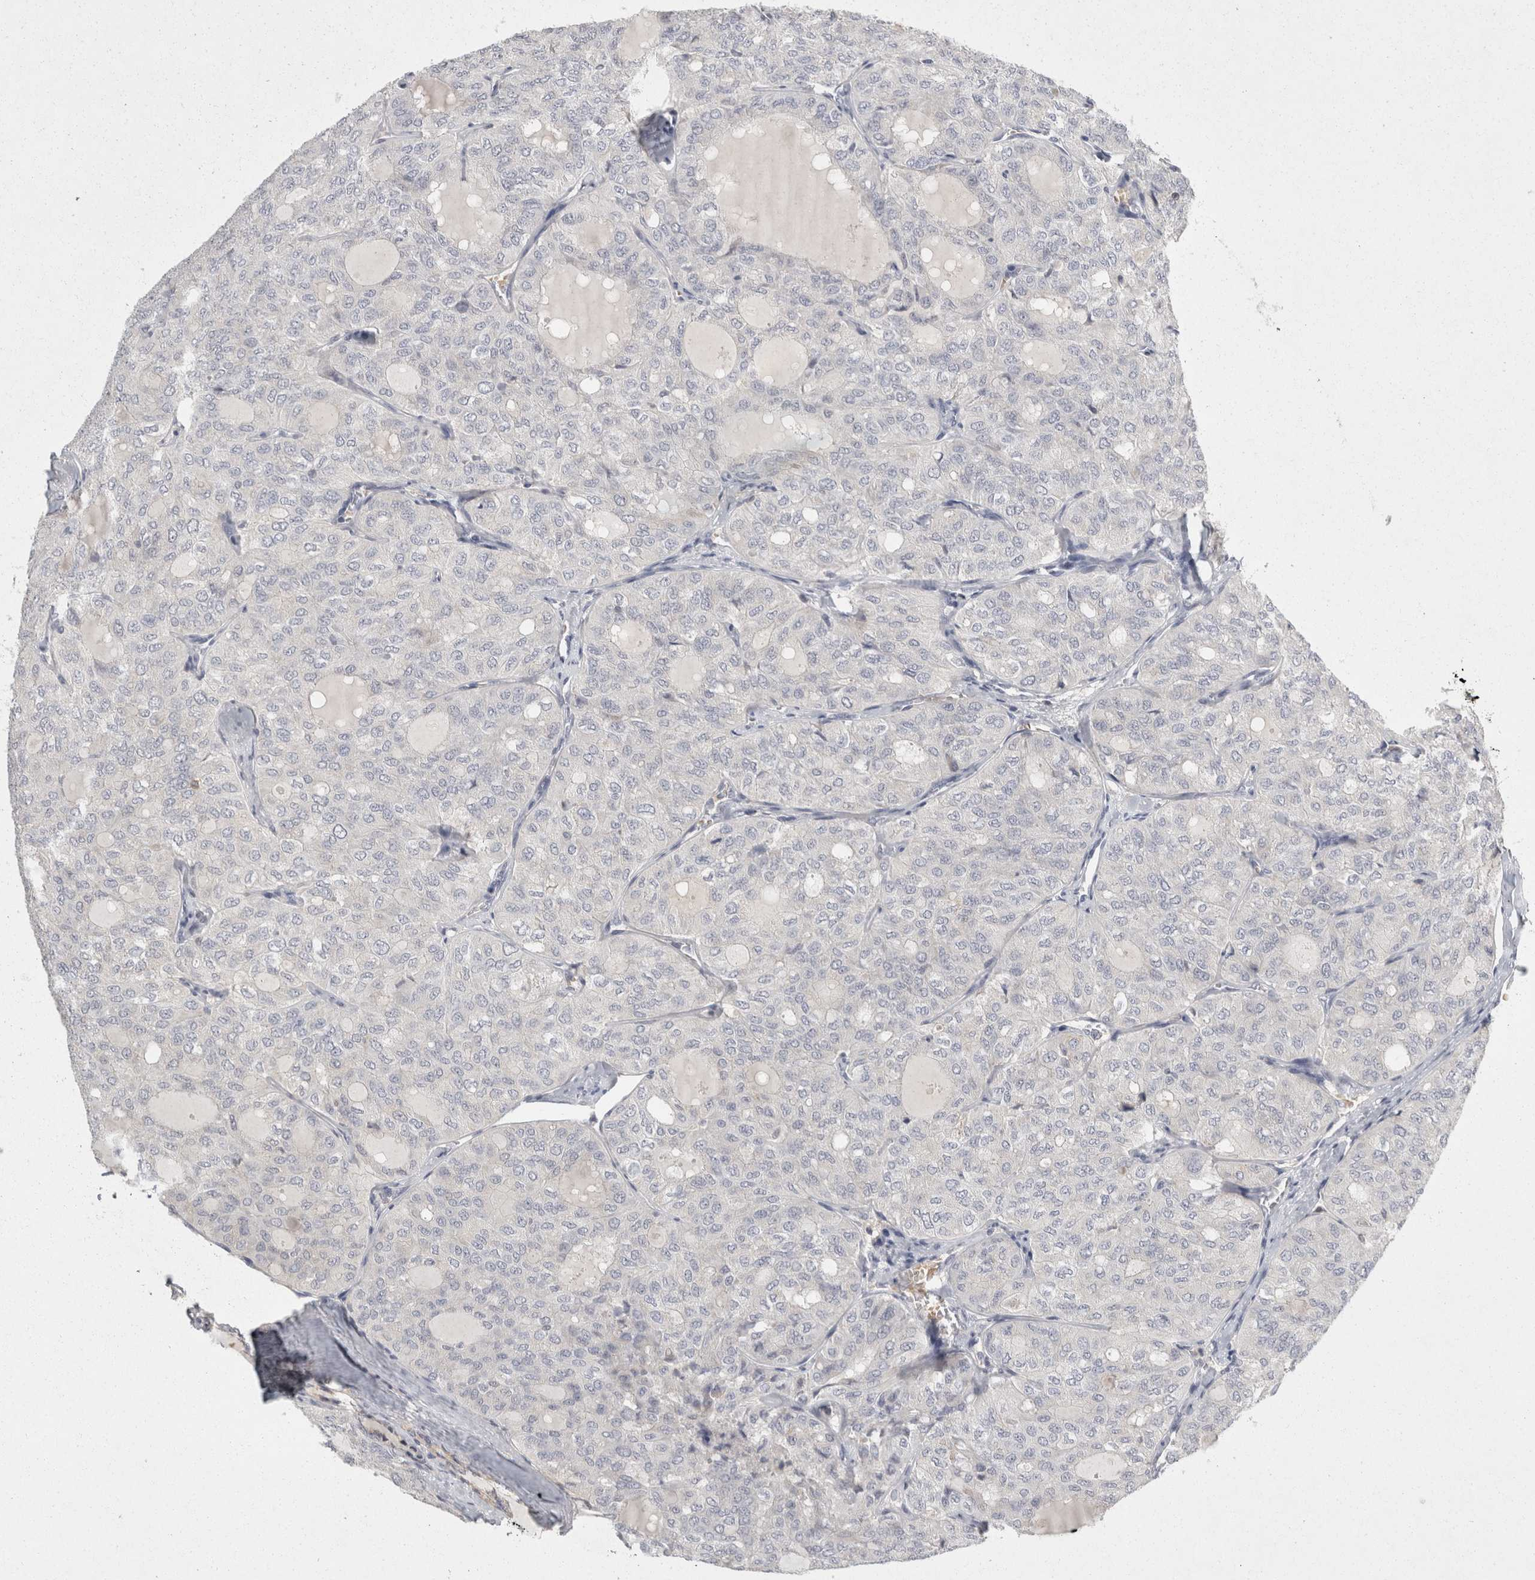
{"staining": {"intensity": "negative", "quantity": "none", "location": "none"}, "tissue": "thyroid cancer", "cell_type": "Tumor cells", "image_type": "cancer", "snomed": [{"axis": "morphology", "description": "Follicular adenoma carcinoma, NOS"}, {"axis": "topography", "description": "Thyroid gland"}], "caption": "An immunohistochemistry photomicrograph of thyroid cancer is shown. There is no staining in tumor cells of thyroid cancer.", "gene": "ACAT2", "patient": {"sex": "male", "age": 75}}